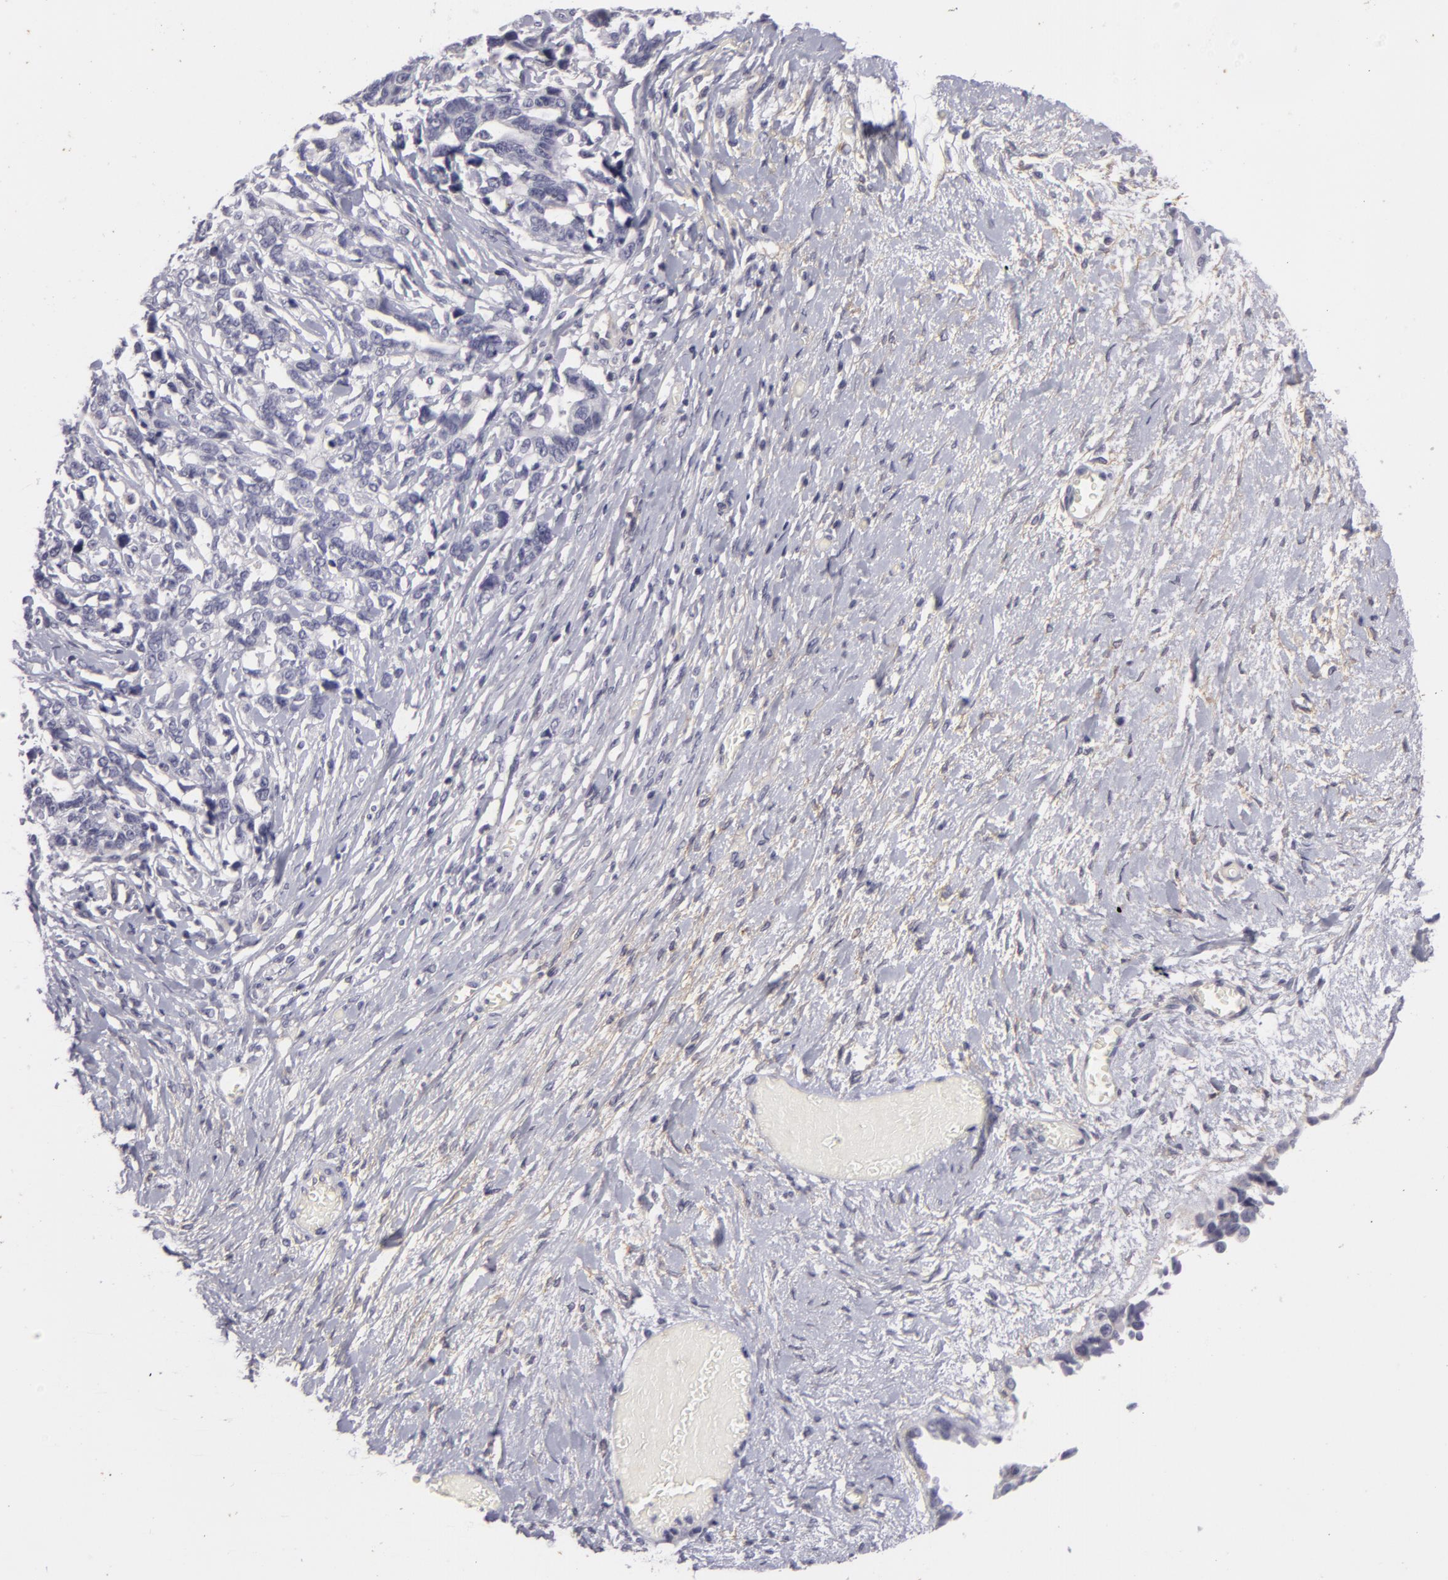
{"staining": {"intensity": "negative", "quantity": "none", "location": "none"}, "tissue": "ovarian cancer", "cell_type": "Tumor cells", "image_type": "cancer", "snomed": [{"axis": "morphology", "description": "Cystadenocarcinoma, serous, NOS"}, {"axis": "topography", "description": "Ovary"}], "caption": "The IHC image has no significant positivity in tumor cells of ovarian serous cystadenocarcinoma tissue.", "gene": "NLGN4X", "patient": {"sex": "female", "age": 69}}